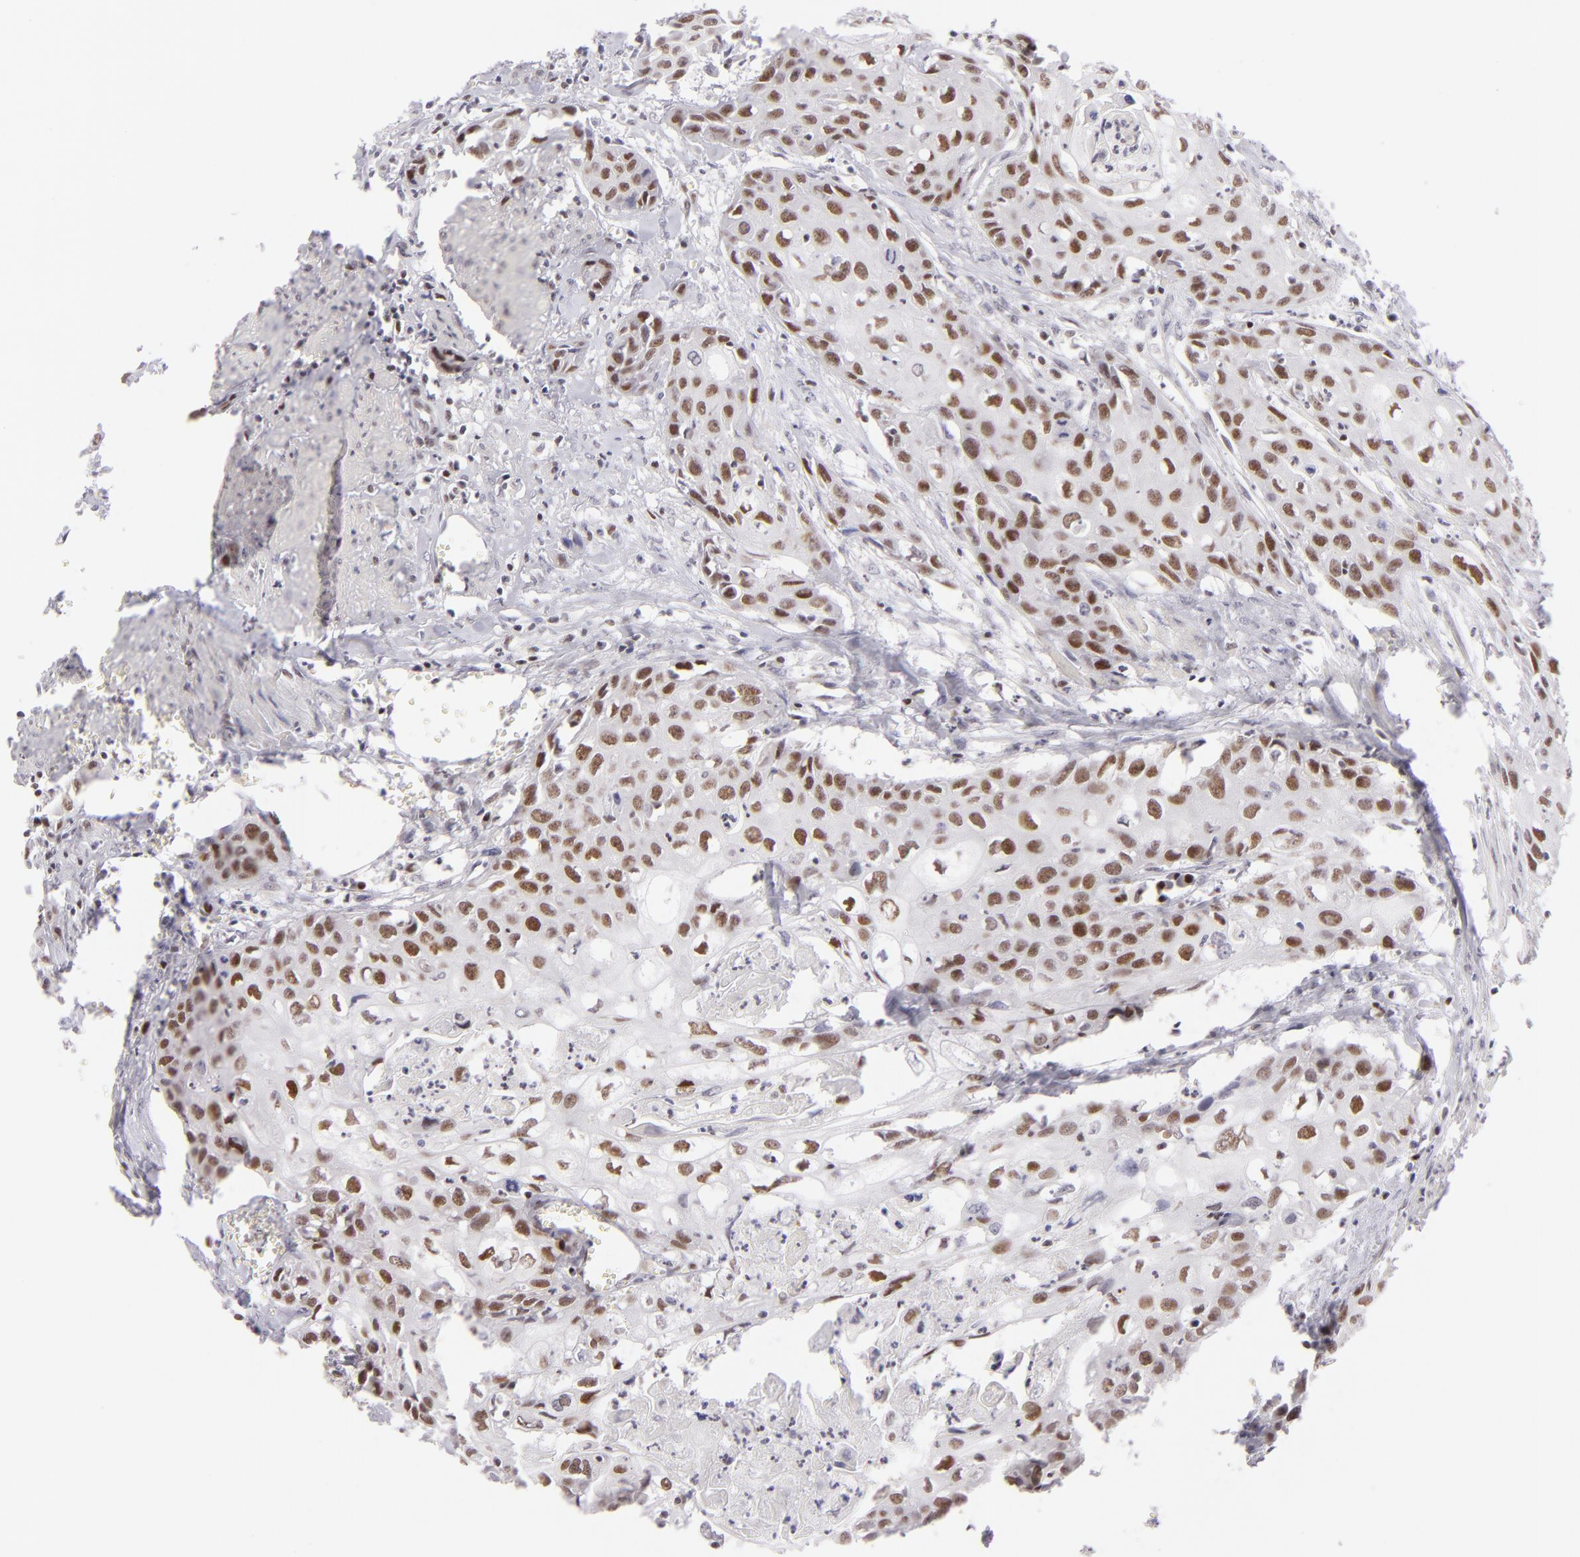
{"staining": {"intensity": "moderate", "quantity": ">75%", "location": "nuclear"}, "tissue": "urothelial cancer", "cell_type": "Tumor cells", "image_type": "cancer", "snomed": [{"axis": "morphology", "description": "Urothelial carcinoma, High grade"}, {"axis": "topography", "description": "Urinary bladder"}], "caption": "High-grade urothelial carcinoma was stained to show a protein in brown. There is medium levels of moderate nuclear expression in approximately >75% of tumor cells. (IHC, brightfield microscopy, high magnification).", "gene": "POU2F1", "patient": {"sex": "male", "age": 54}}